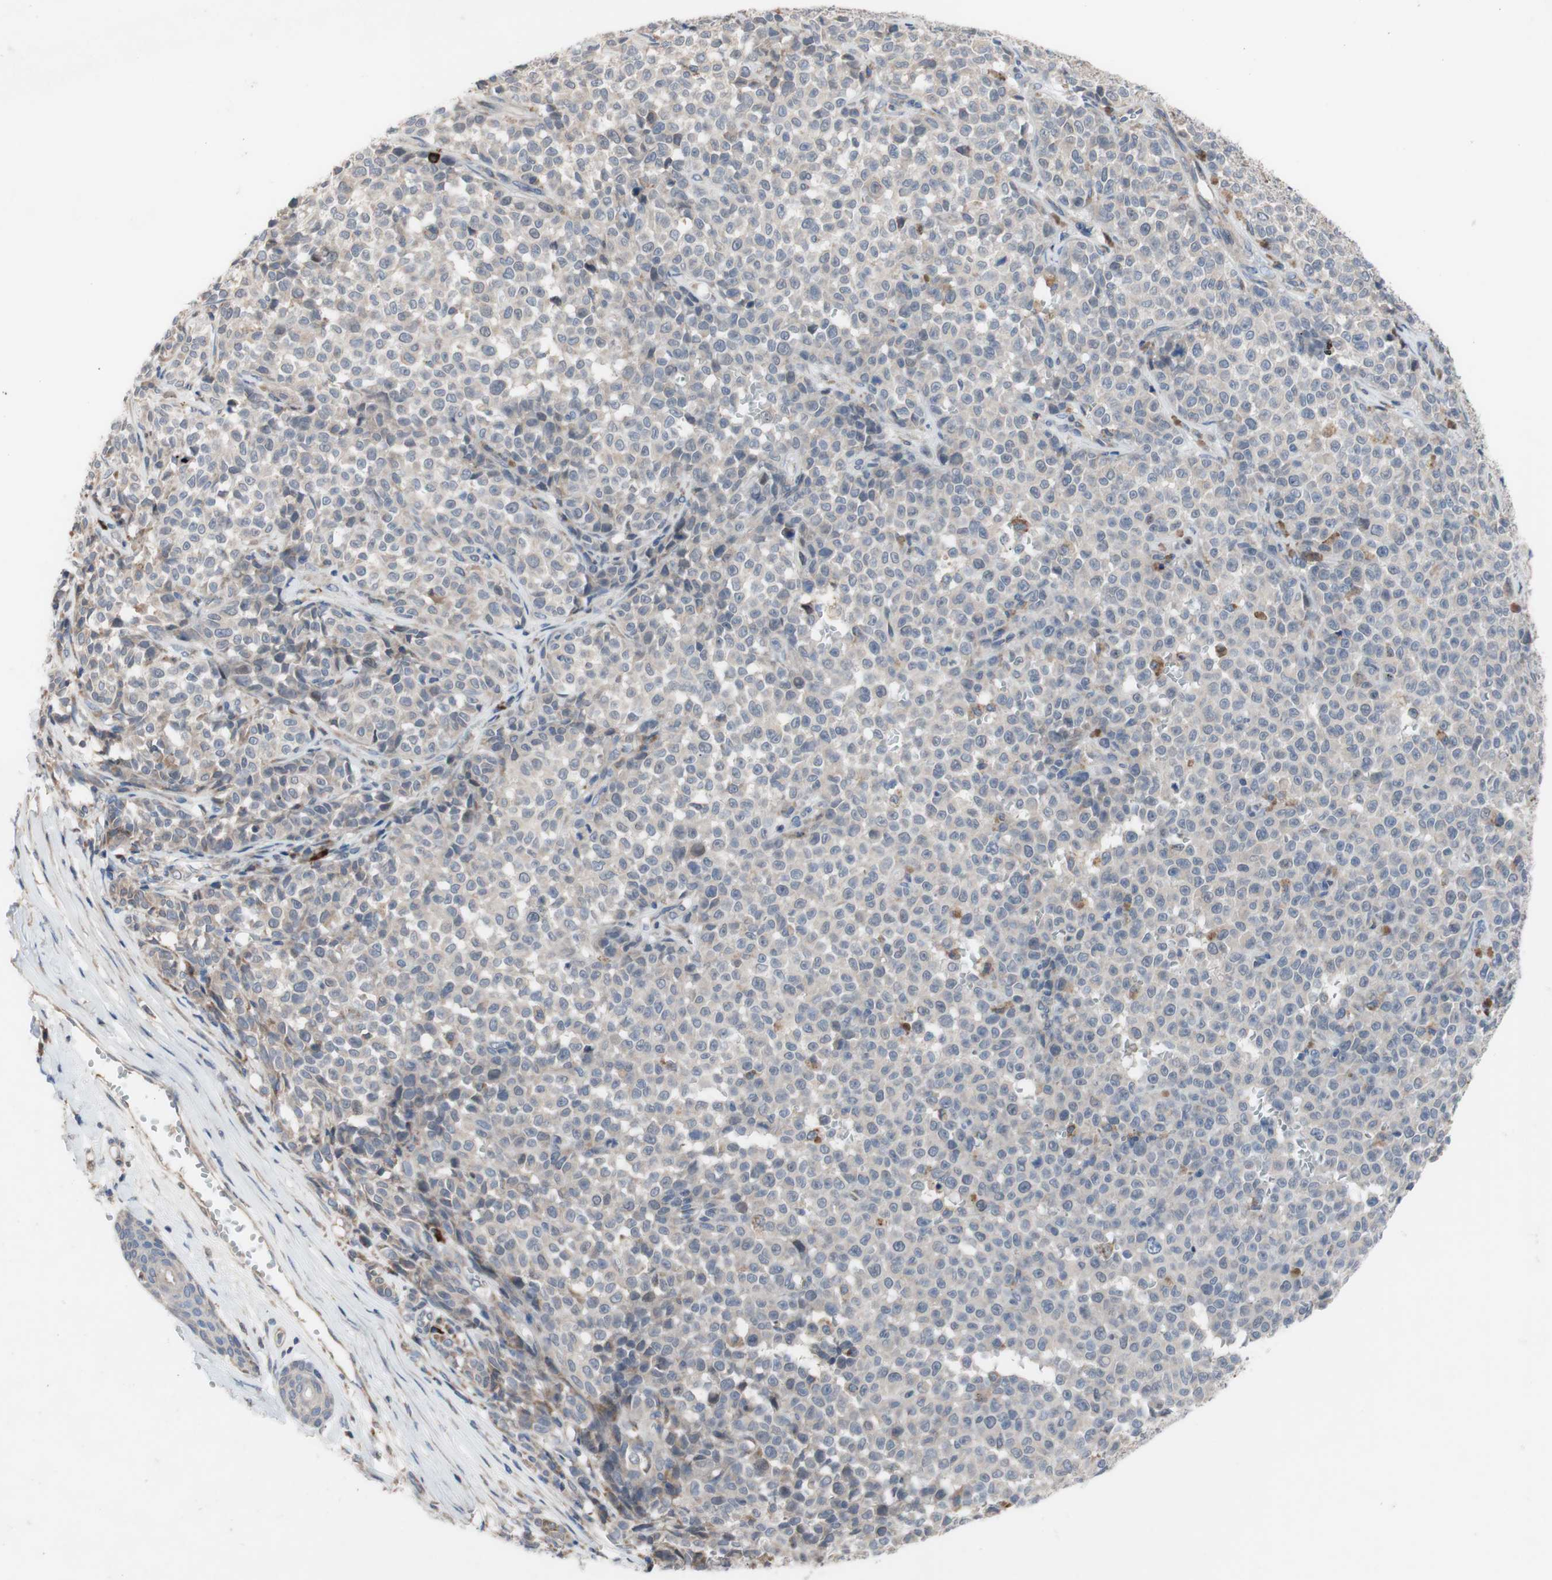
{"staining": {"intensity": "weak", "quantity": "25%-75%", "location": "cytoplasmic/membranous"}, "tissue": "melanoma", "cell_type": "Tumor cells", "image_type": "cancer", "snomed": [{"axis": "morphology", "description": "Malignant melanoma, NOS"}, {"axis": "topography", "description": "Skin"}], "caption": "Brown immunohistochemical staining in malignant melanoma reveals weak cytoplasmic/membranous expression in approximately 25%-75% of tumor cells. Immunohistochemistry (ihc) stains the protein in brown and the nuclei are stained blue.", "gene": "TTC14", "patient": {"sex": "female", "age": 82}}